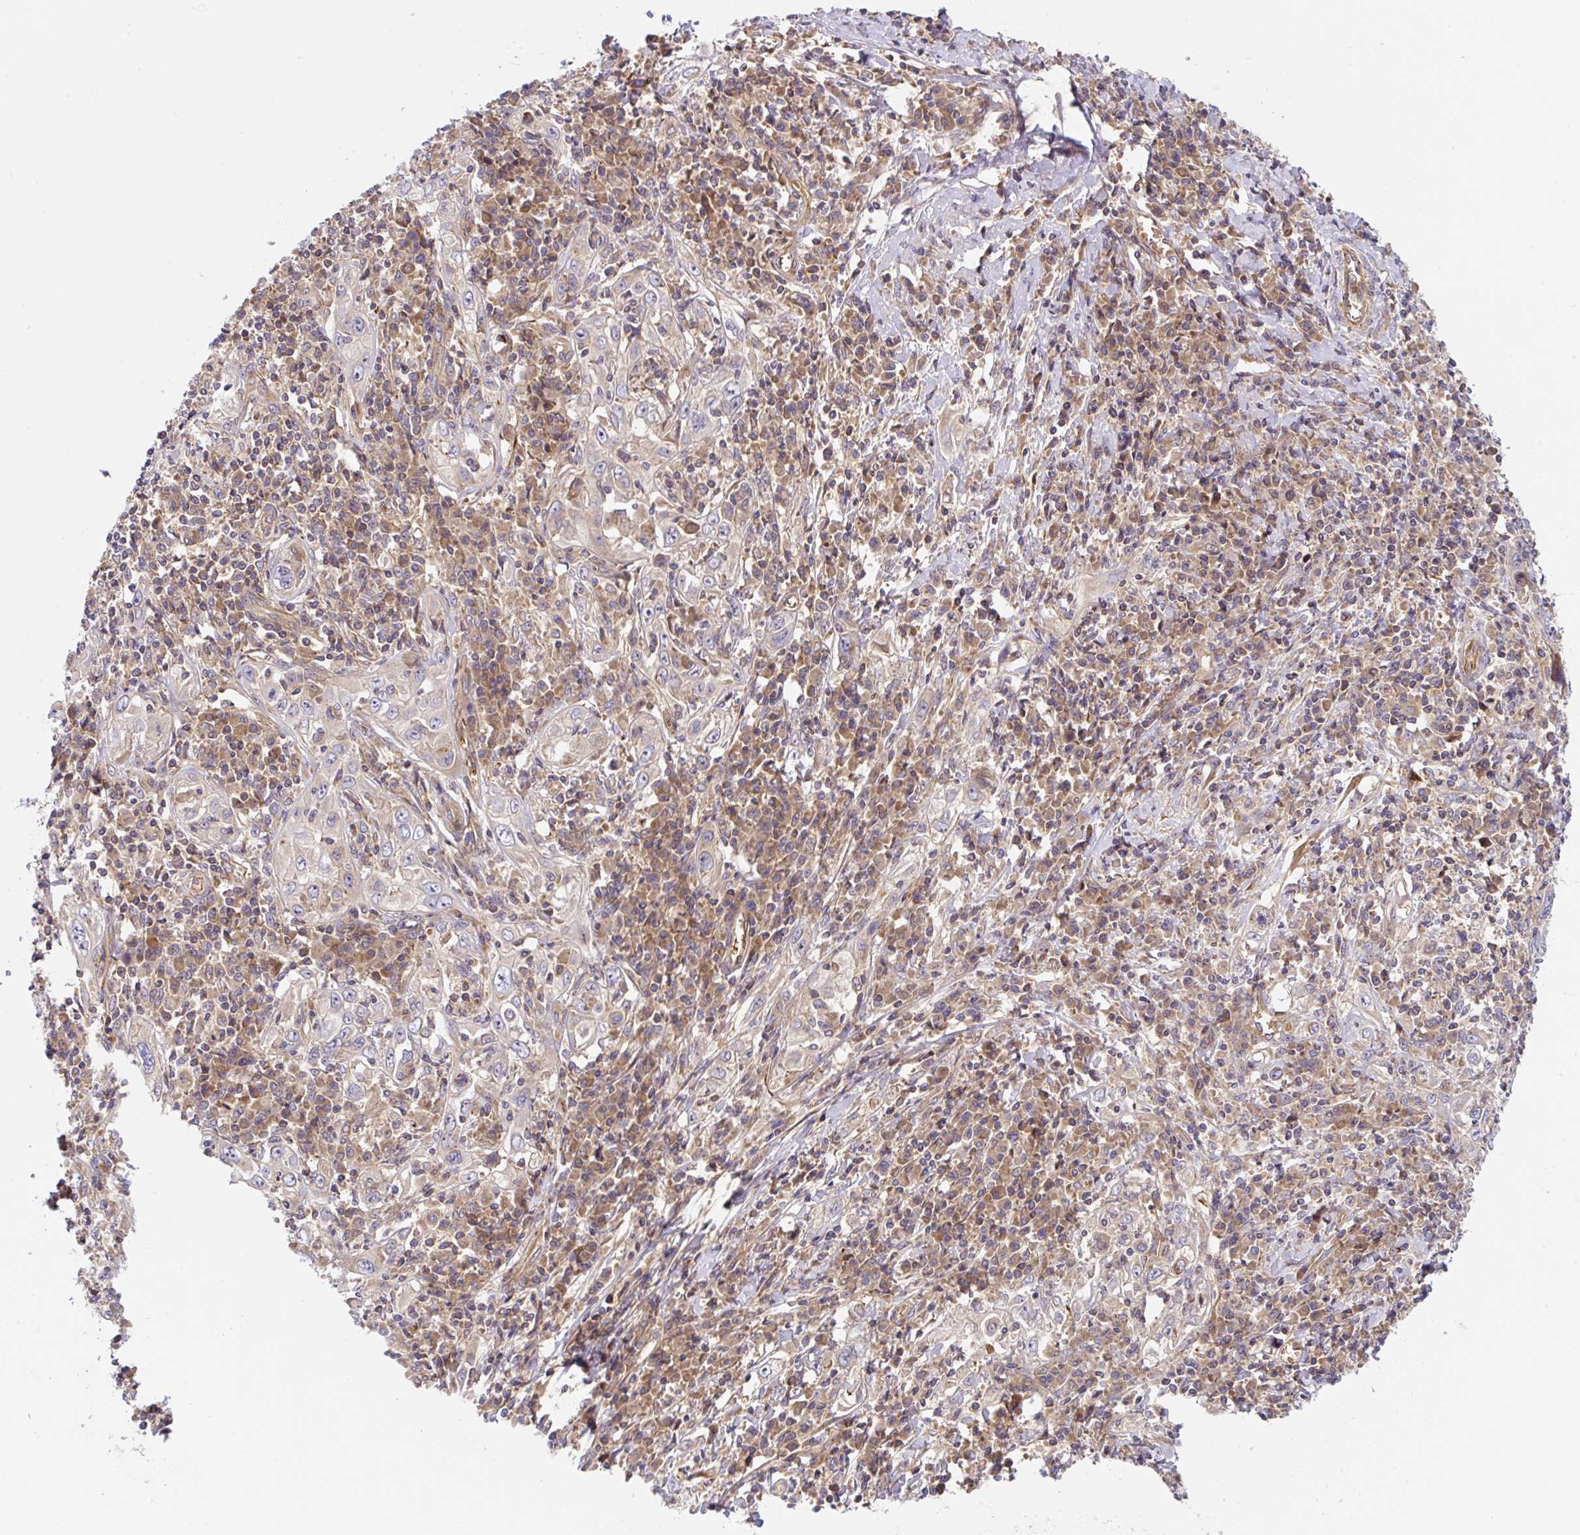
{"staining": {"intensity": "negative", "quantity": "none", "location": "none"}, "tissue": "cervical cancer", "cell_type": "Tumor cells", "image_type": "cancer", "snomed": [{"axis": "morphology", "description": "Squamous cell carcinoma, NOS"}, {"axis": "topography", "description": "Cervix"}], "caption": "An immunohistochemistry micrograph of cervical squamous cell carcinoma is shown. There is no staining in tumor cells of cervical squamous cell carcinoma.", "gene": "APOBEC3D", "patient": {"sex": "female", "age": 46}}